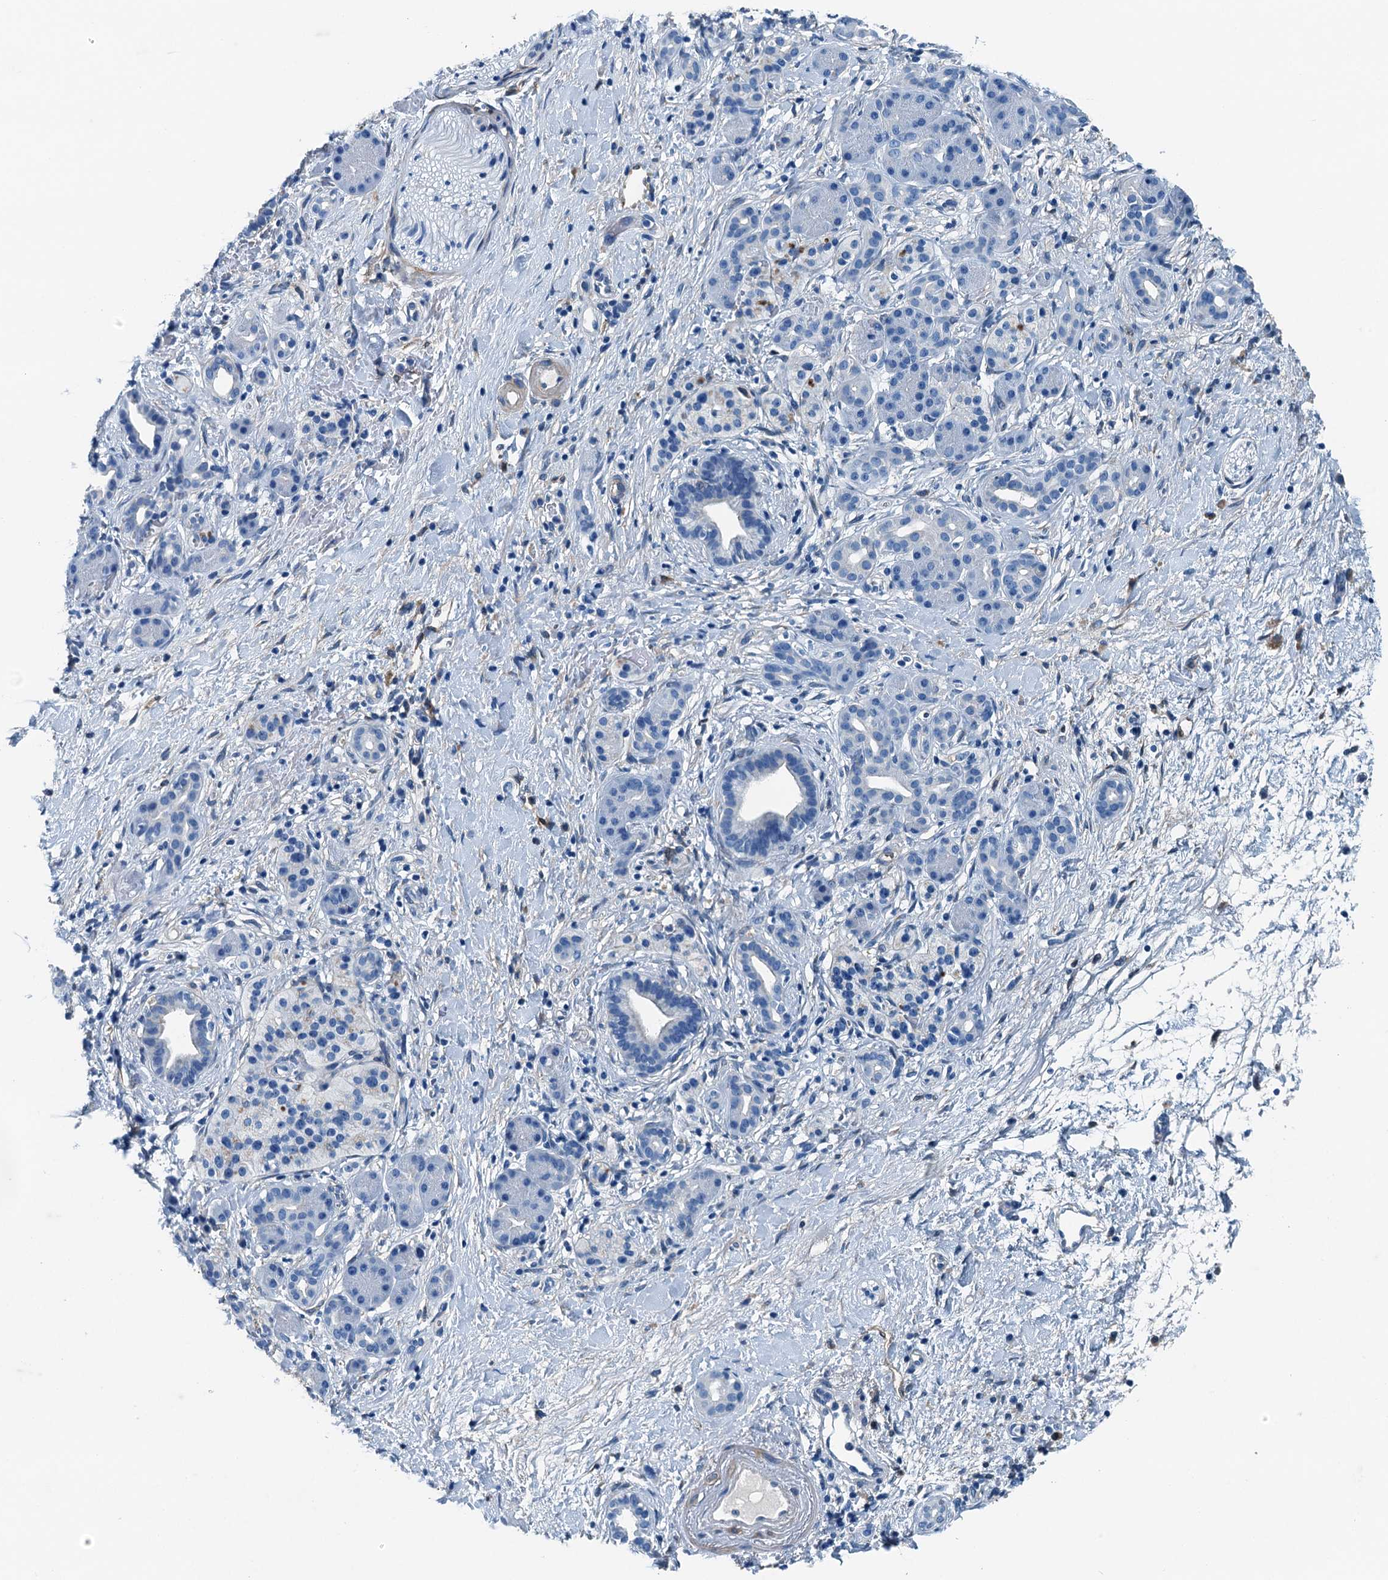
{"staining": {"intensity": "negative", "quantity": "none", "location": "none"}, "tissue": "pancreatic cancer", "cell_type": "Tumor cells", "image_type": "cancer", "snomed": [{"axis": "morphology", "description": "Normal tissue, NOS"}, {"axis": "morphology", "description": "Adenocarcinoma, NOS"}, {"axis": "topography", "description": "Pancreas"}, {"axis": "topography", "description": "Peripheral nerve tissue"}], "caption": "The image exhibits no significant positivity in tumor cells of pancreatic cancer (adenocarcinoma).", "gene": "RAB3IL1", "patient": {"sex": "female", "age": 77}}